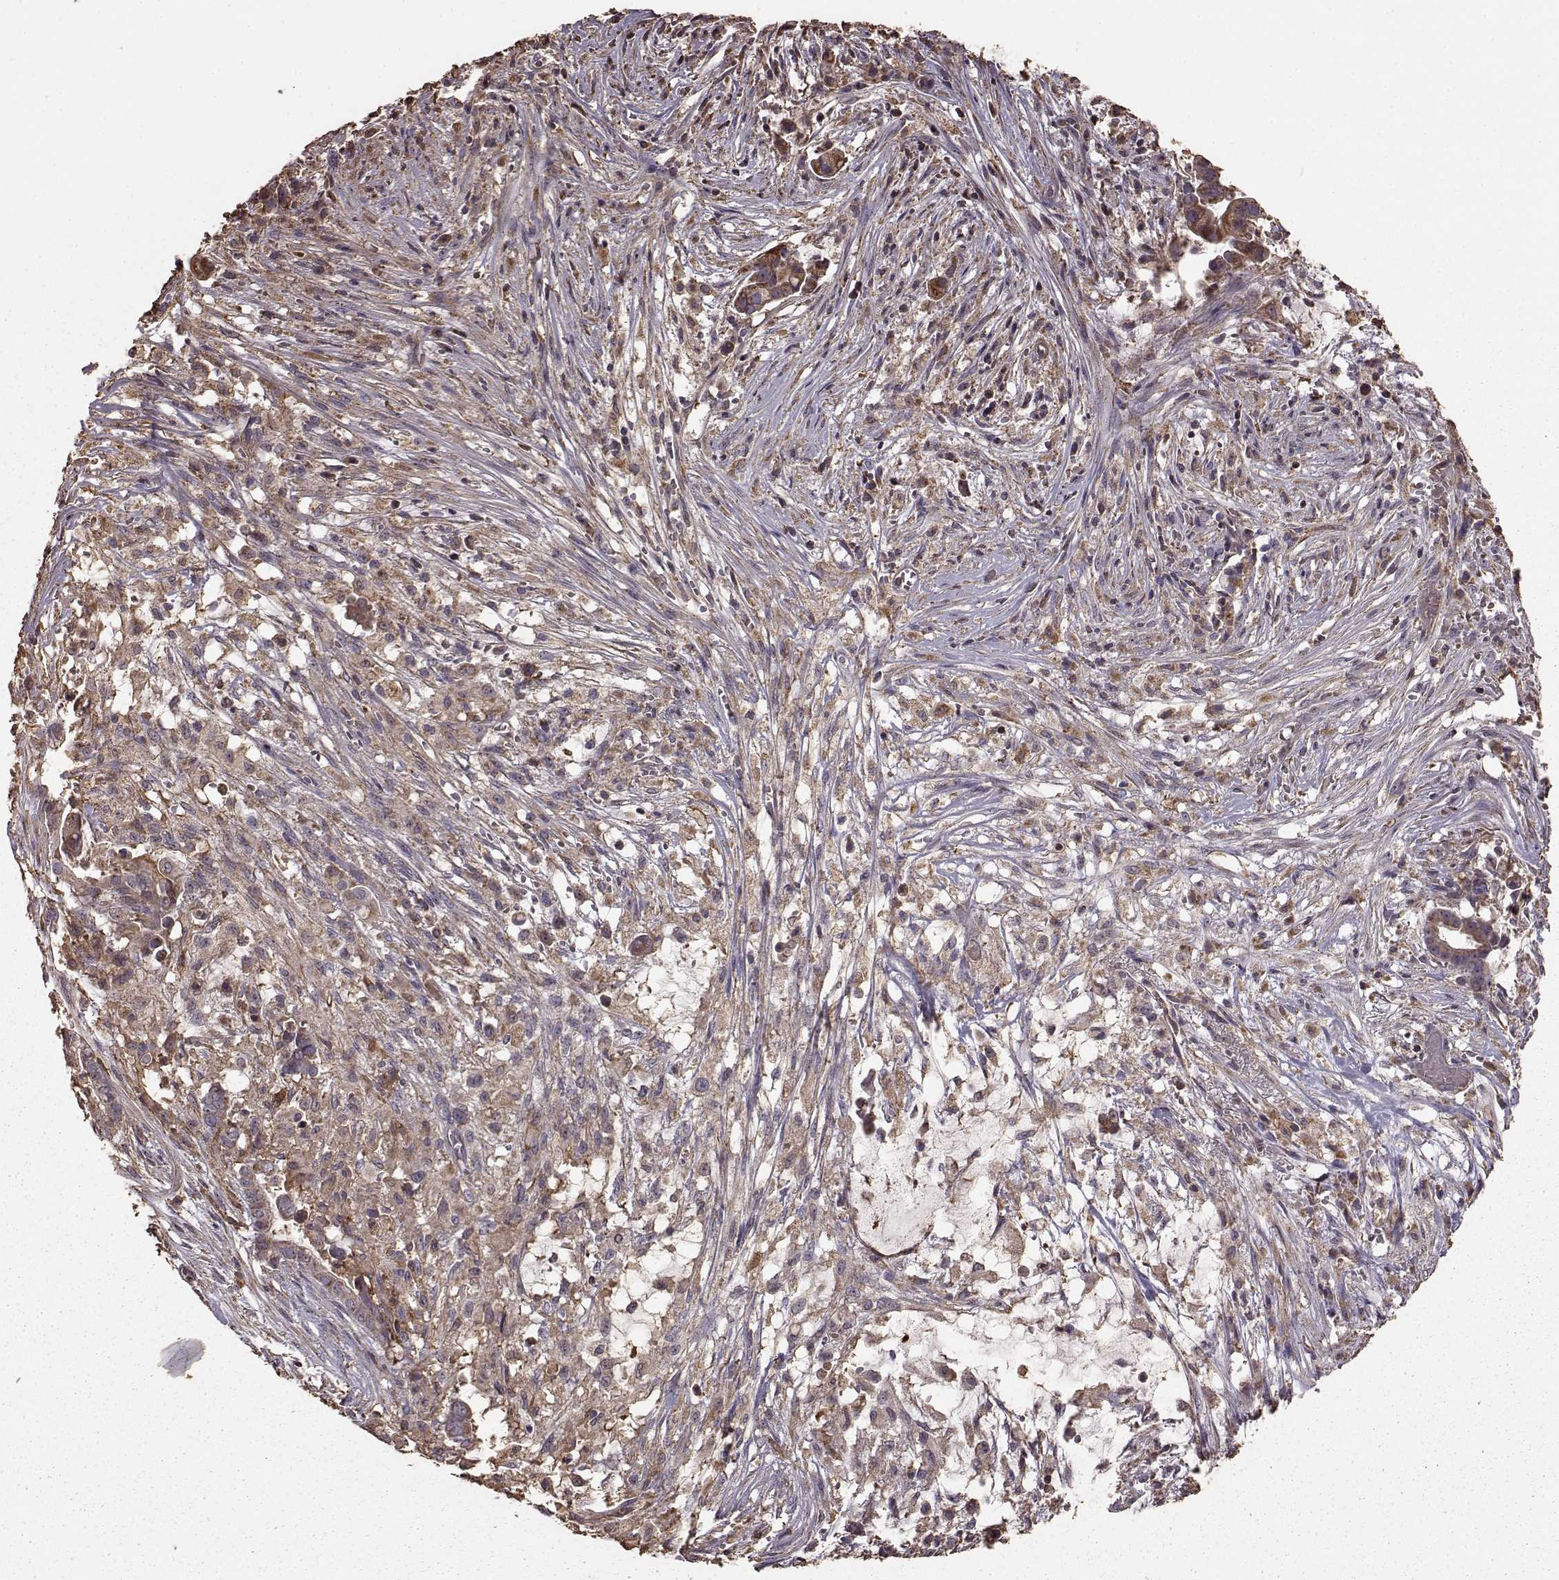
{"staining": {"intensity": "moderate", "quantity": ">75%", "location": "cytoplasmic/membranous"}, "tissue": "pancreatic cancer", "cell_type": "Tumor cells", "image_type": "cancer", "snomed": [{"axis": "morphology", "description": "Adenocarcinoma, NOS"}, {"axis": "topography", "description": "Pancreas"}], "caption": "Immunohistochemistry of human pancreatic cancer (adenocarcinoma) displays medium levels of moderate cytoplasmic/membranous staining in about >75% of tumor cells.", "gene": "PTGES2", "patient": {"sex": "male", "age": 61}}